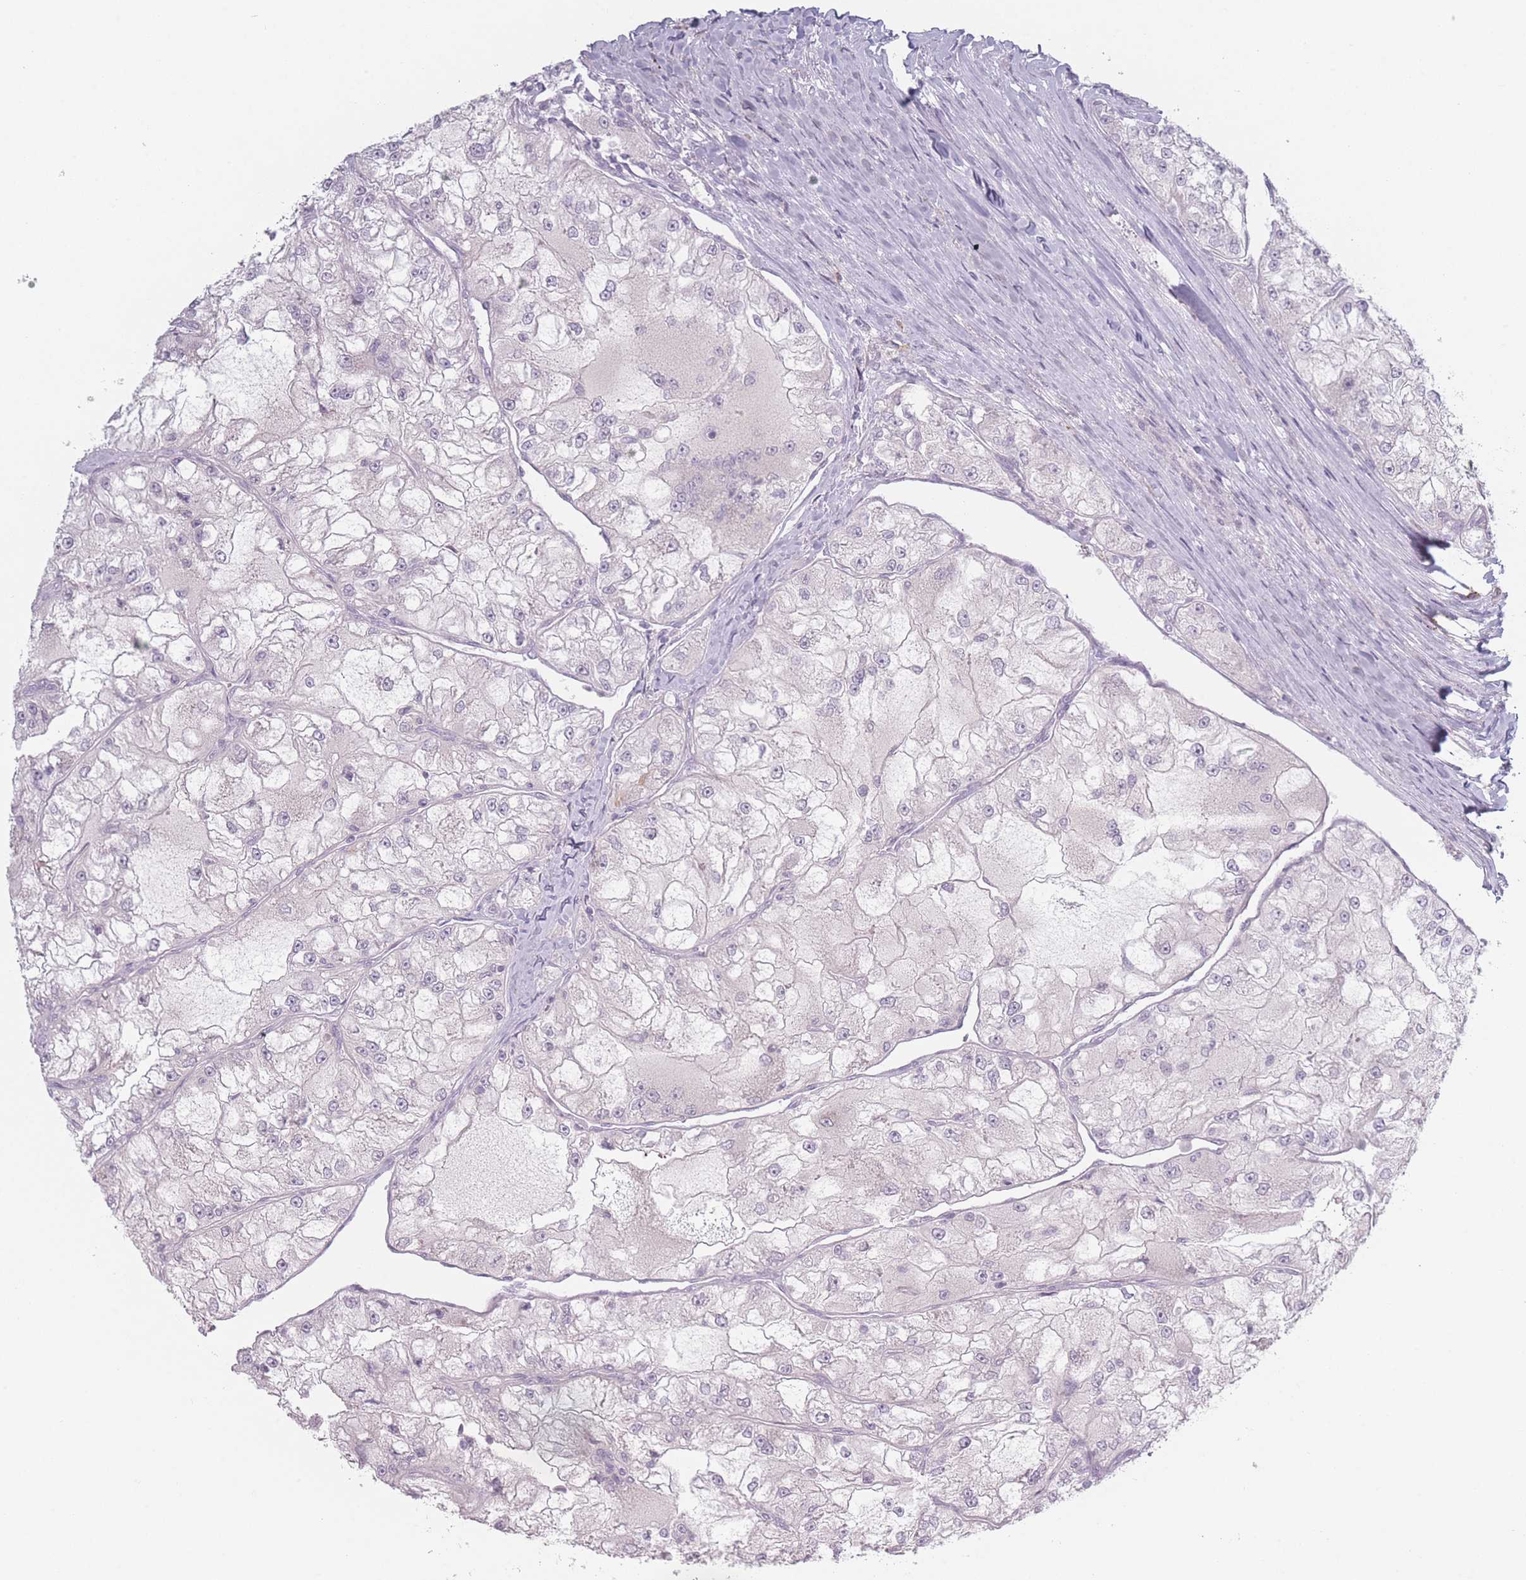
{"staining": {"intensity": "negative", "quantity": "none", "location": "none"}, "tissue": "renal cancer", "cell_type": "Tumor cells", "image_type": "cancer", "snomed": [{"axis": "morphology", "description": "Adenocarcinoma, NOS"}, {"axis": "topography", "description": "Kidney"}], "caption": "DAB immunohistochemical staining of human adenocarcinoma (renal) exhibits no significant expression in tumor cells.", "gene": "RASL10B", "patient": {"sex": "female", "age": 72}}